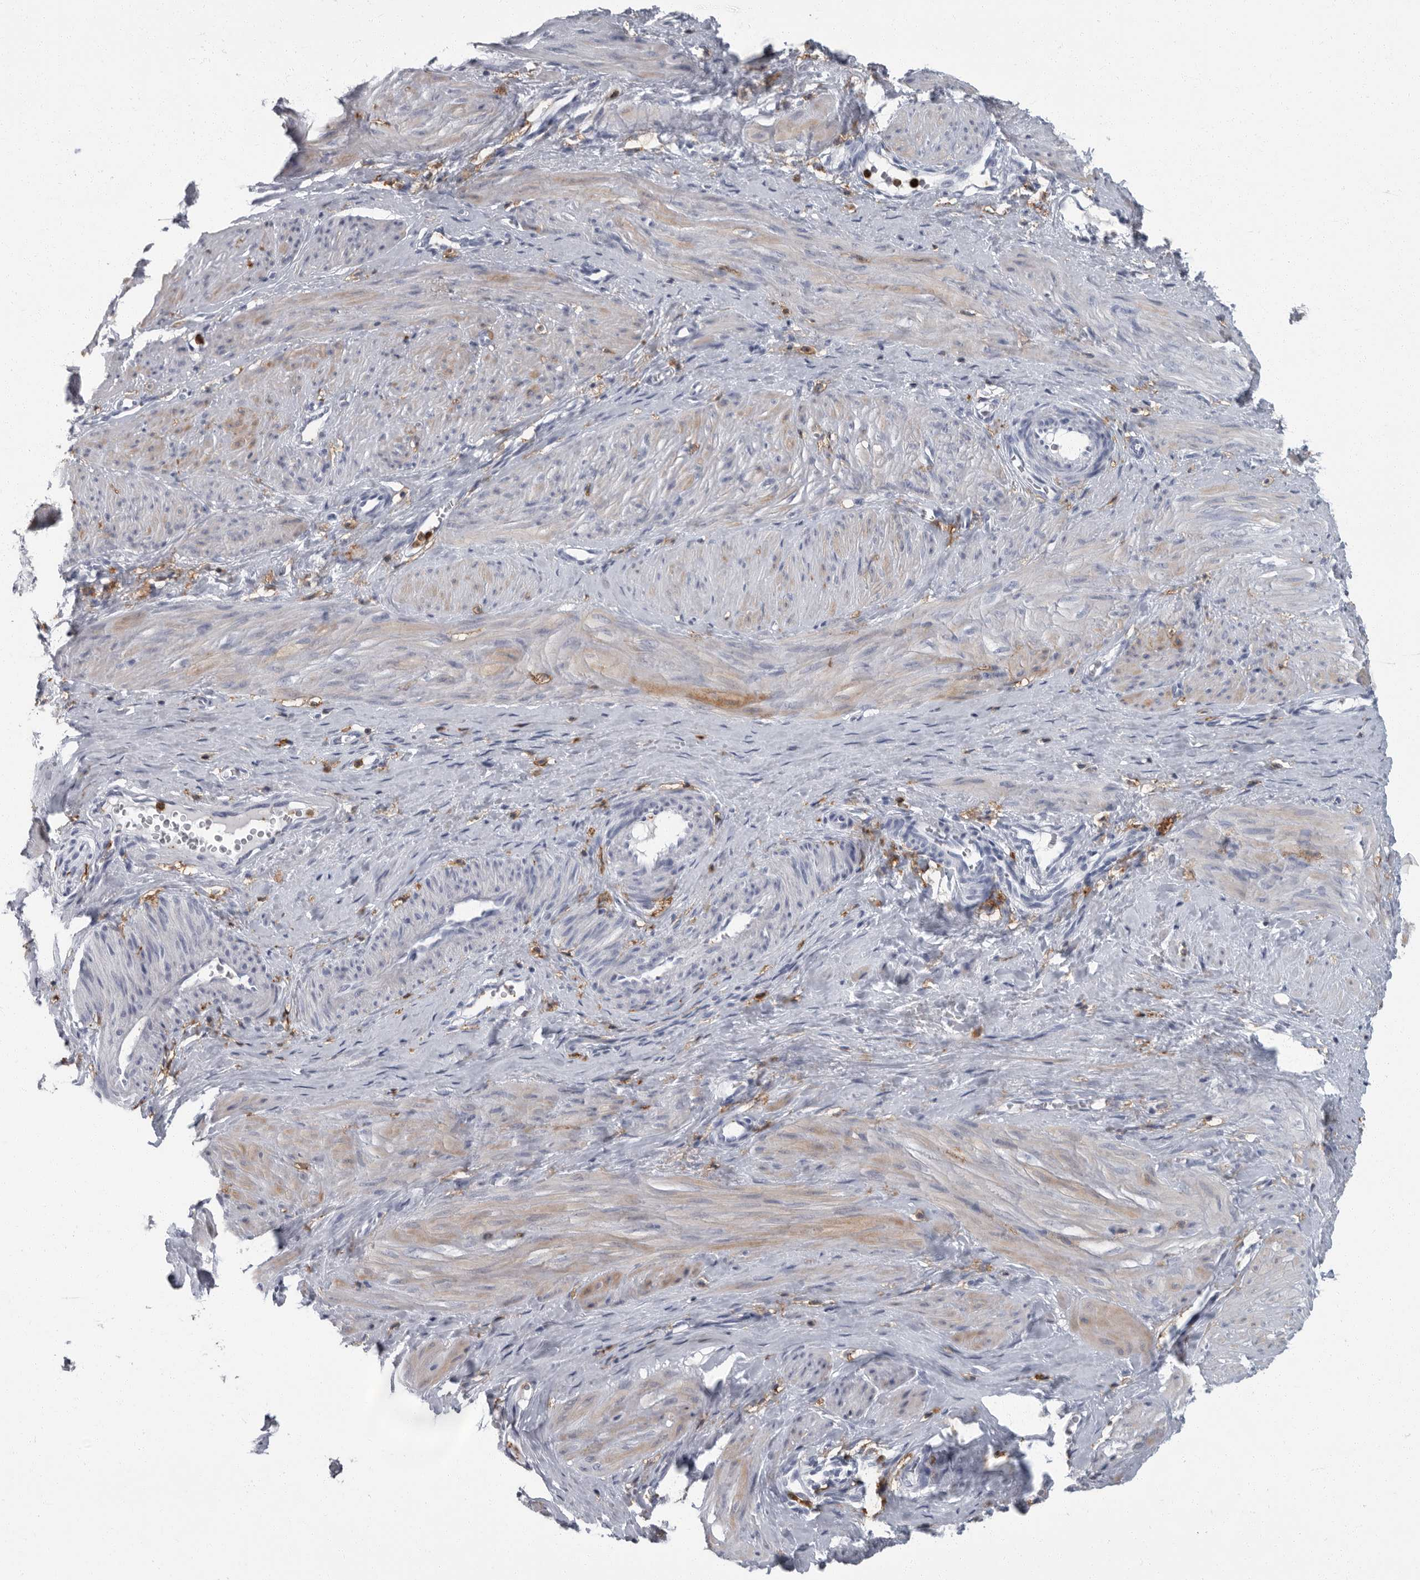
{"staining": {"intensity": "weak", "quantity": "<25%", "location": "cytoplasmic/membranous"}, "tissue": "smooth muscle", "cell_type": "Smooth muscle cells", "image_type": "normal", "snomed": [{"axis": "morphology", "description": "Normal tissue, NOS"}, {"axis": "topography", "description": "Endometrium"}], "caption": "An immunohistochemistry histopathology image of unremarkable smooth muscle is shown. There is no staining in smooth muscle cells of smooth muscle.", "gene": "FCER1G", "patient": {"sex": "female", "age": 33}}